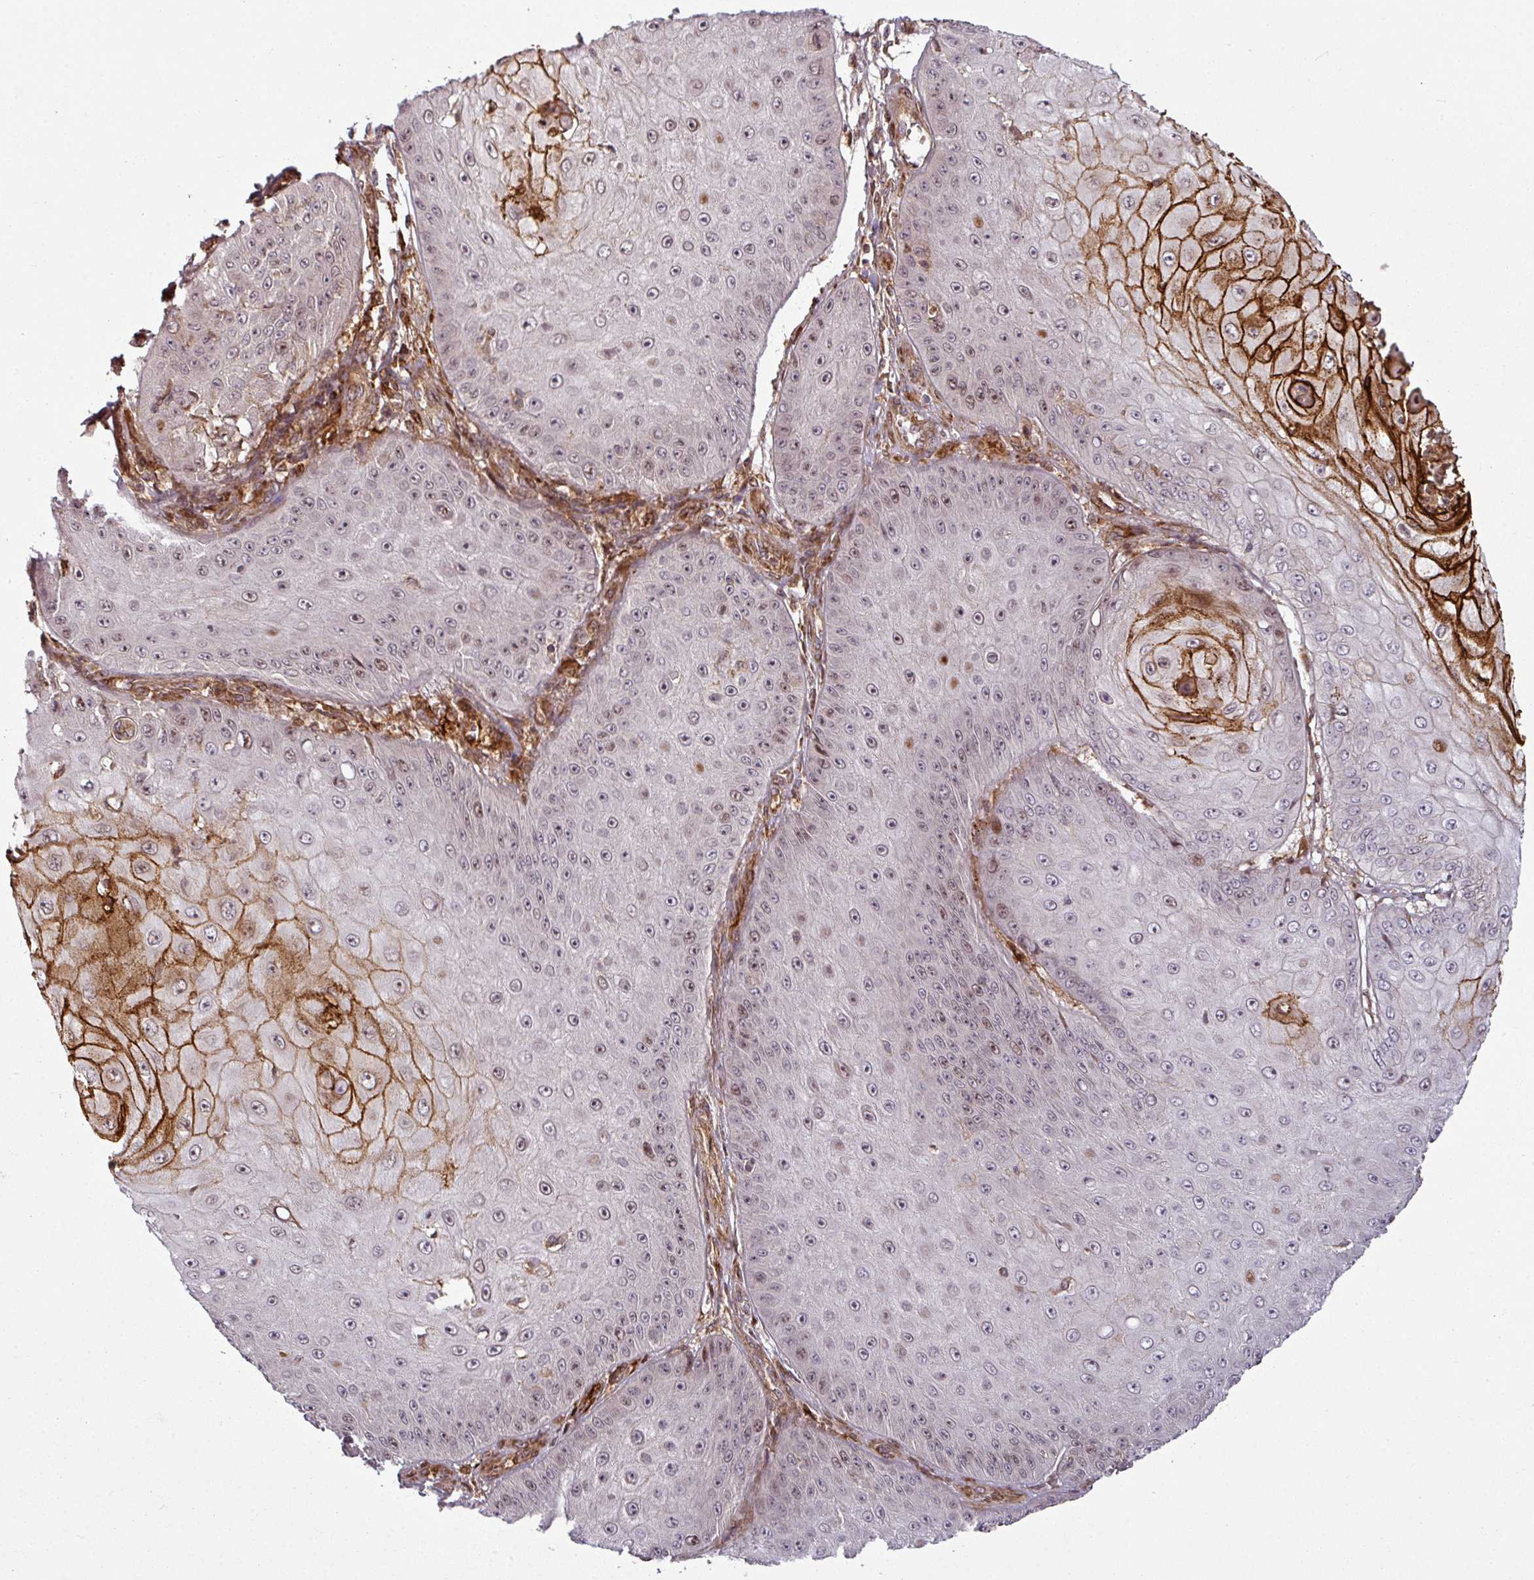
{"staining": {"intensity": "strong", "quantity": "<25%", "location": "cytoplasmic/membranous"}, "tissue": "skin cancer", "cell_type": "Tumor cells", "image_type": "cancer", "snomed": [{"axis": "morphology", "description": "Squamous cell carcinoma, NOS"}, {"axis": "topography", "description": "Skin"}], "caption": "Protein expression analysis of human skin cancer reveals strong cytoplasmic/membranous positivity in approximately <25% of tumor cells. Immunohistochemistry (ihc) stains the protein of interest in brown and the nuclei are stained blue.", "gene": "ATAT1", "patient": {"sex": "male", "age": 70}}